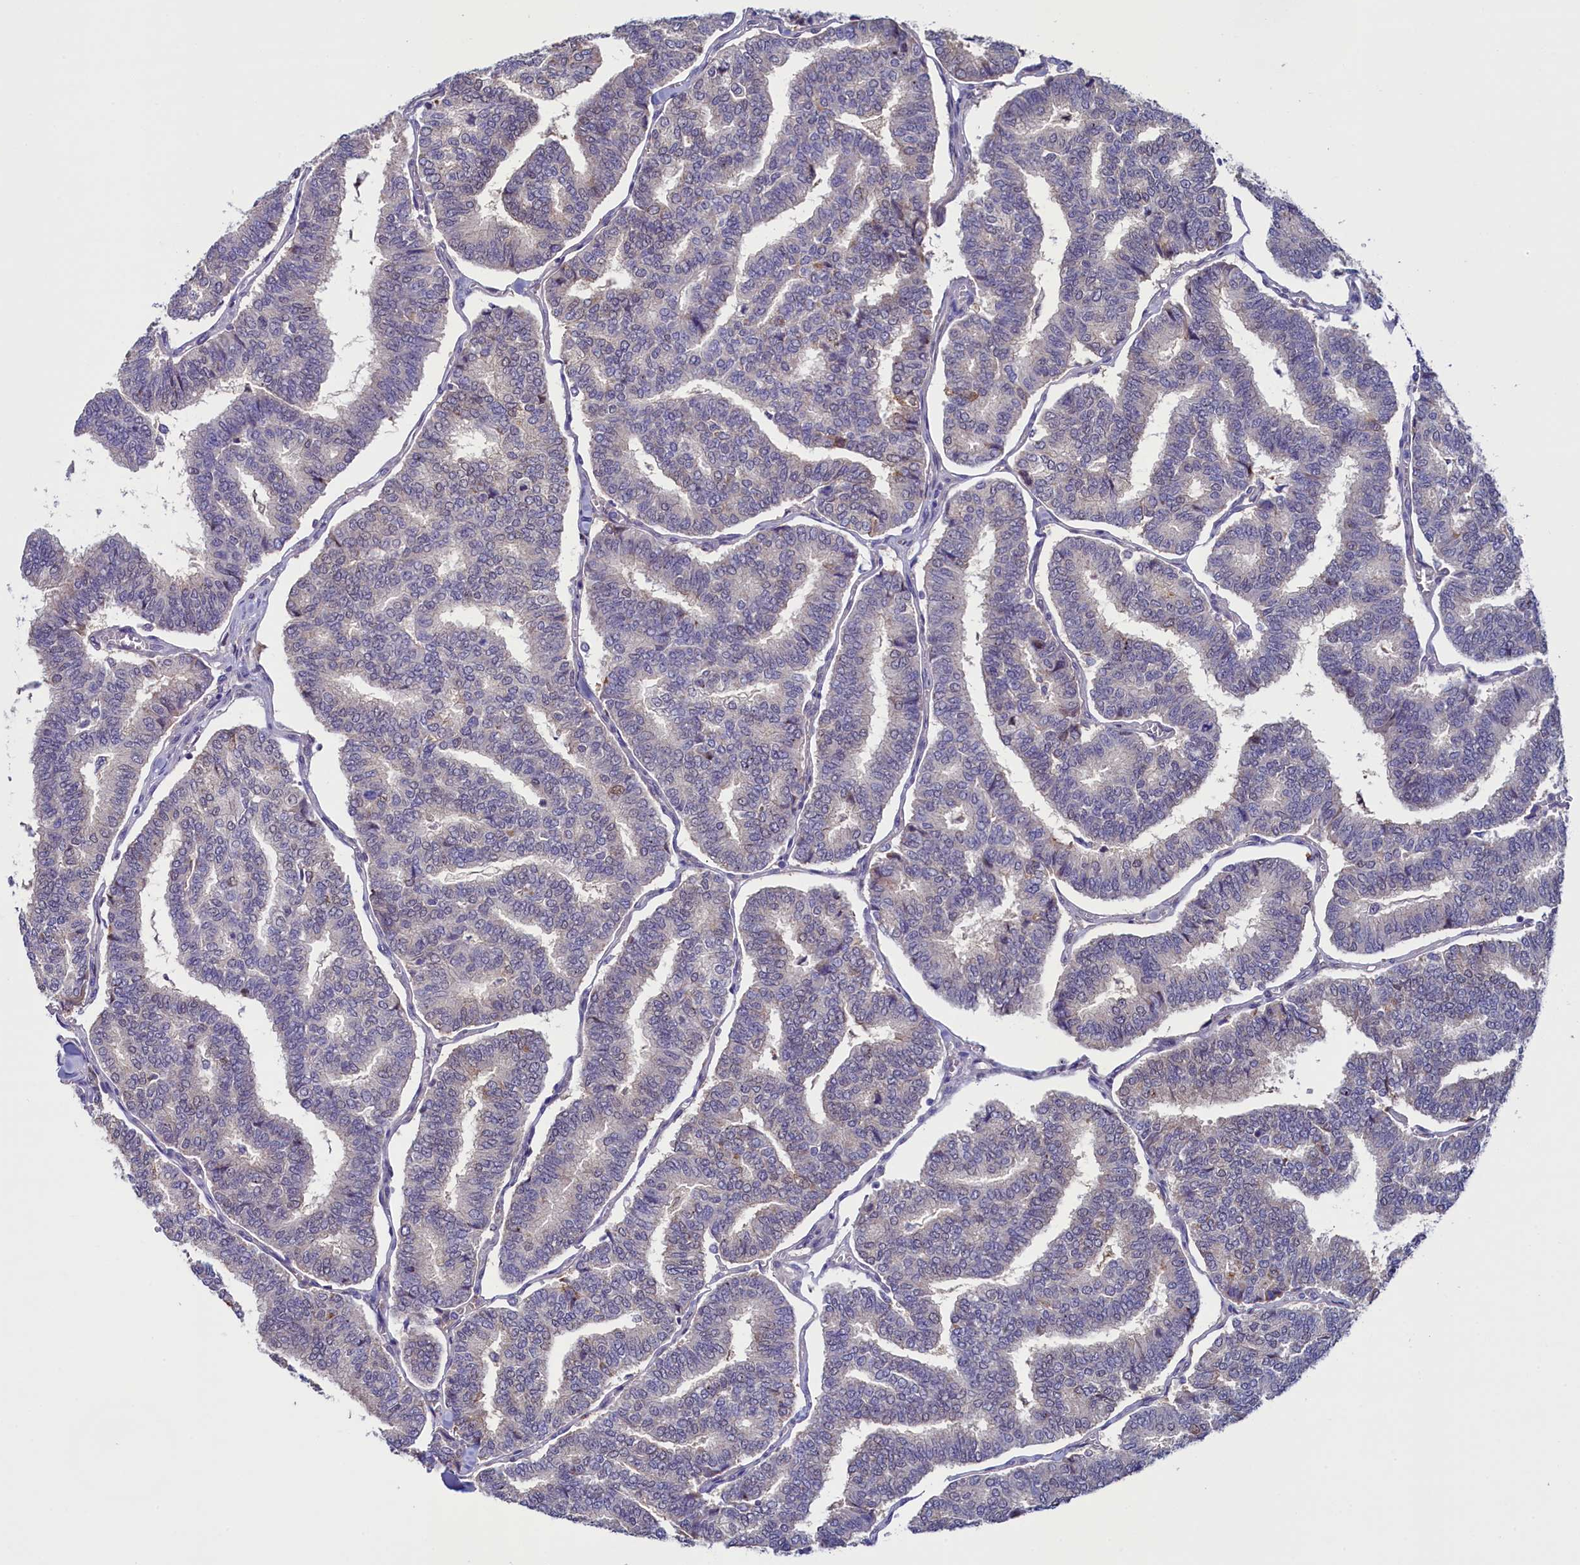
{"staining": {"intensity": "weak", "quantity": "<25%", "location": "nuclear"}, "tissue": "thyroid cancer", "cell_type": "Tumor cells", "image_type": "cancer", "snomed": [{"axis": "morphology", "description": "Papillary adenocarcinoma, NOS"}, {"axis": "topography", "description": "Thyroid gland"}], "caption": "The micrograph demonstrates no staining of tumor cells in thyroid papillary adenocarcinoma.", "gene": "FLYWCH2", "patient": {"sex": "female", "age": 35}}